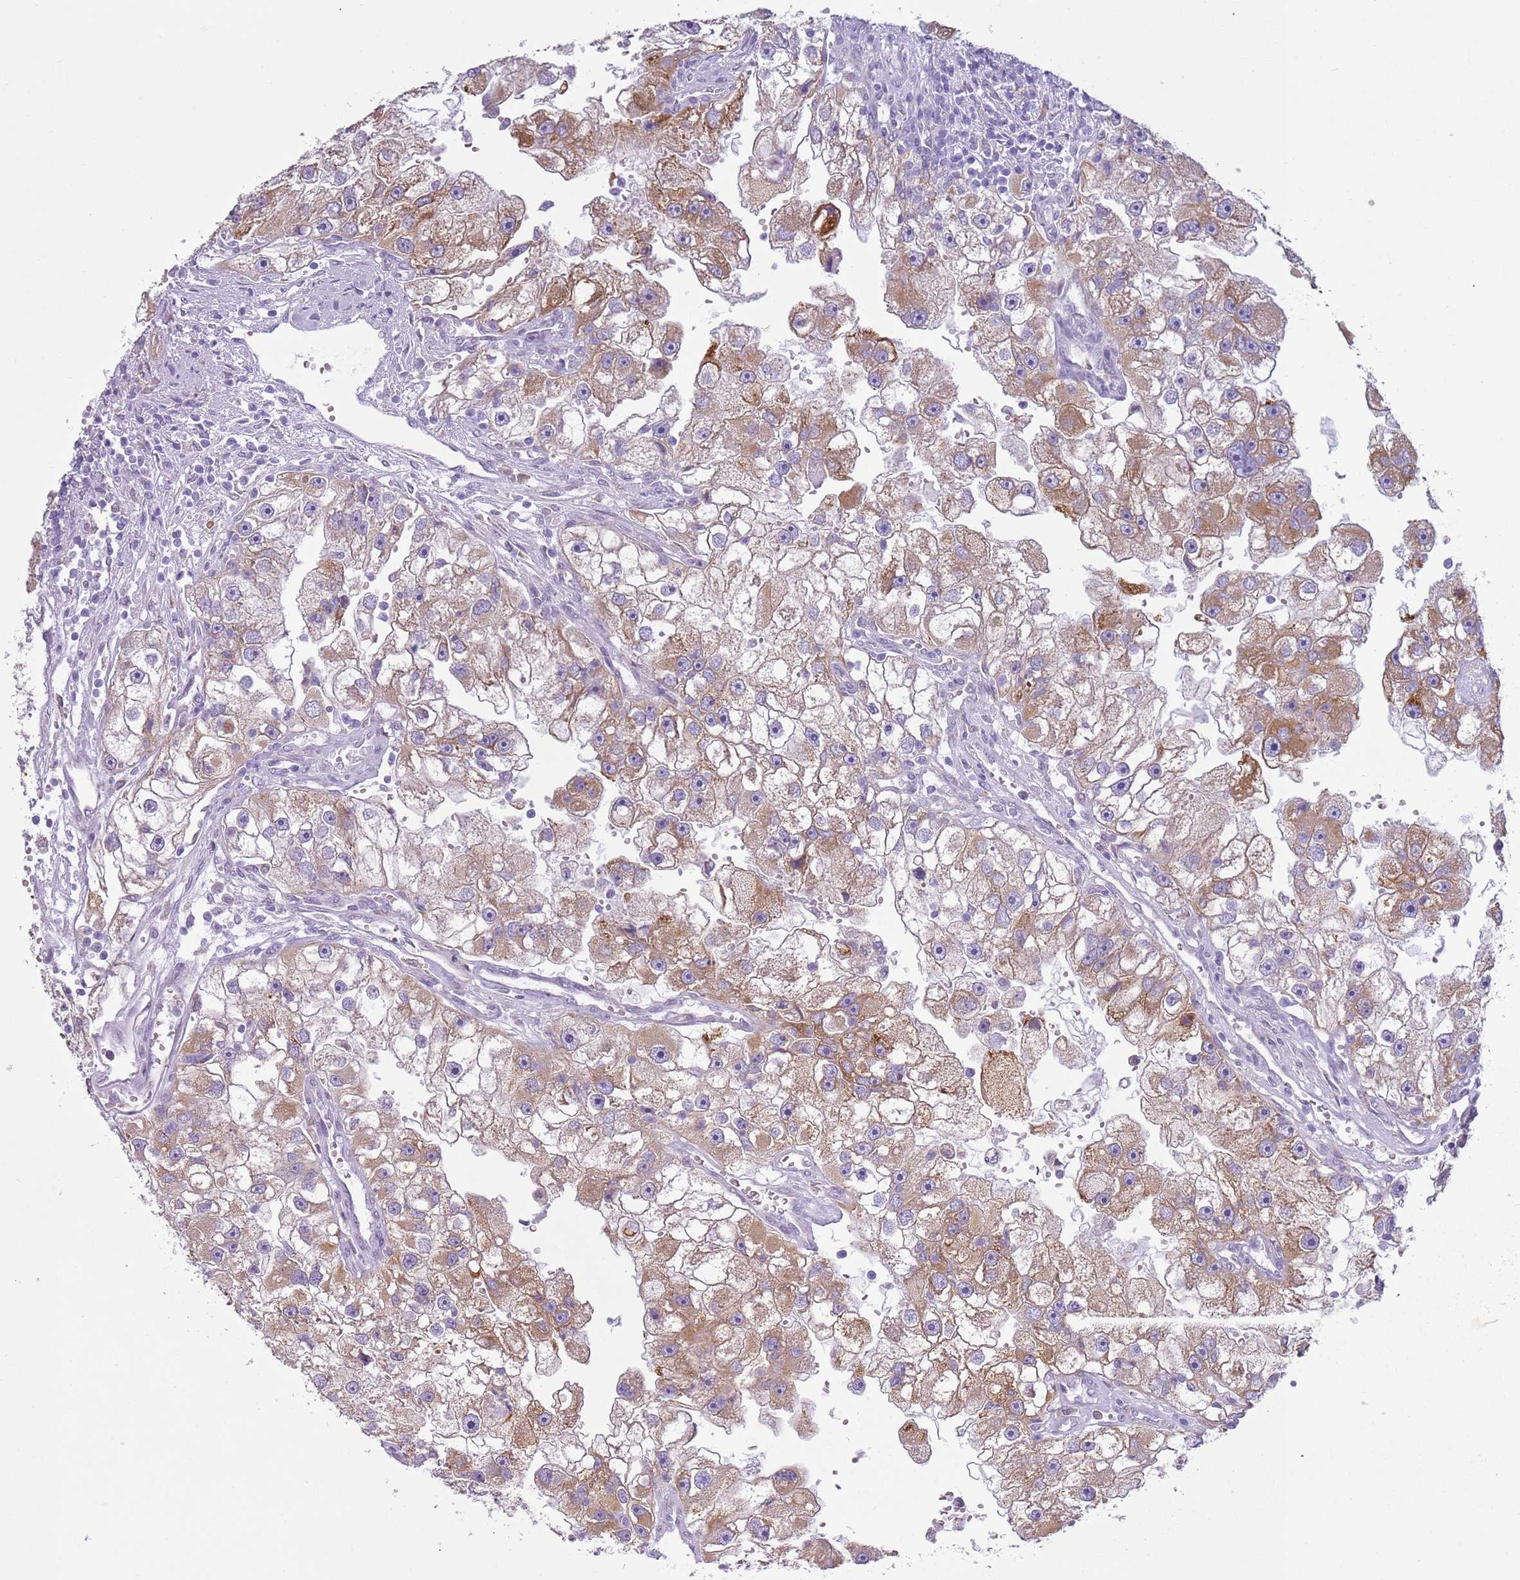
{"staining": {"intensity": "moderate", "quantity": ">75%", "location": "cytoplasmic/membranous"}, "tissue": "renal cancer", "cell_type": "Tumor cells", "image_type": "cancer", "snomed": [{"axis": "morphology", "description": "Adenocarcinoma, NOS"}, {"axis": "topography", "description": "Kidney"}], "caption": "Brown immunohistochemical staining in renal cancer exhibits moderate cytoplasmic/membranous positivity in about >75% of tumor cells.", "gene": "OAF", "patient": {"sex": "male", "age": 63}}